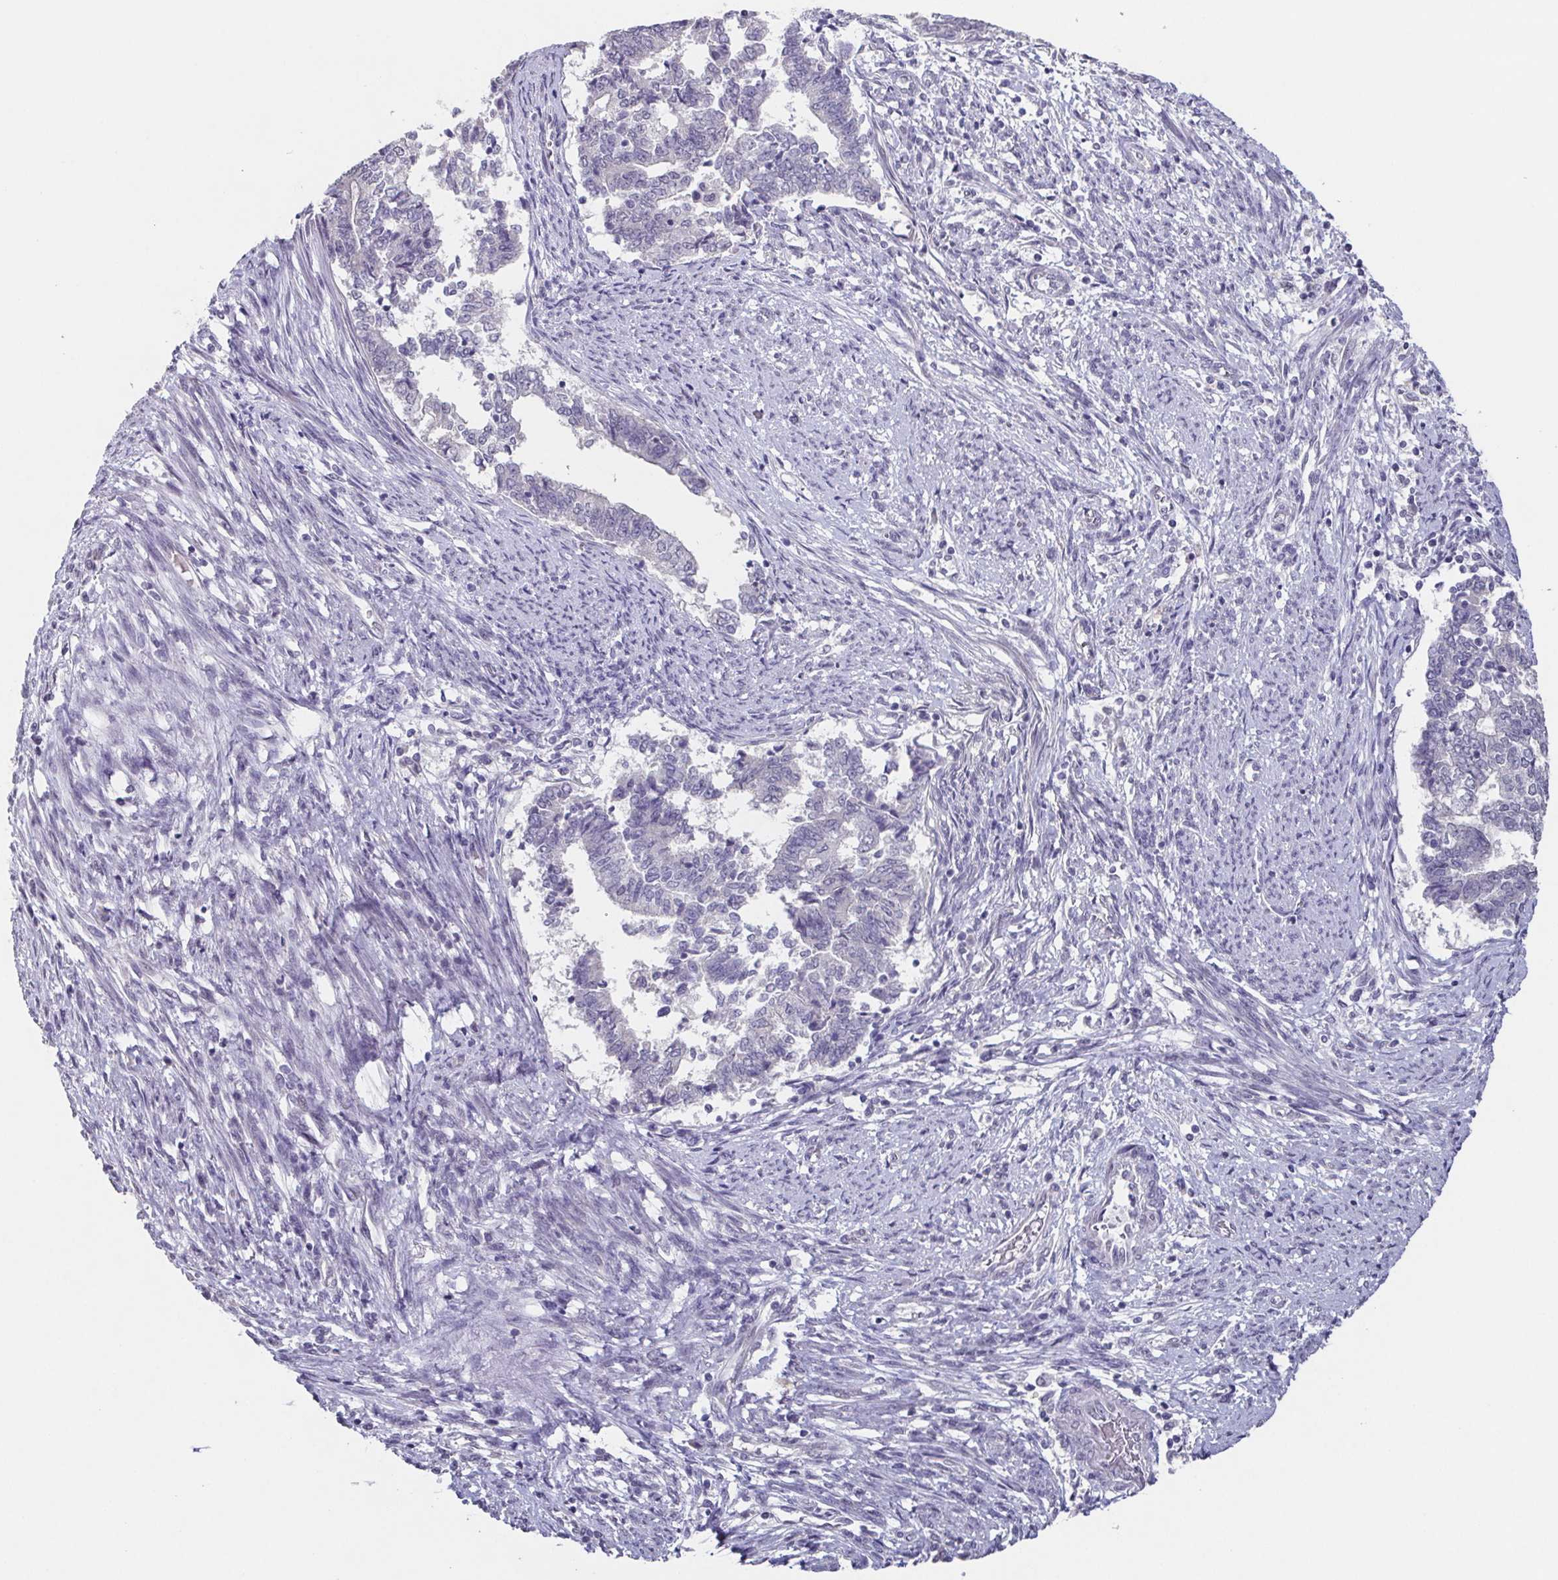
{"staining": {"intensity": "negative", "quantity": "none", "location": "none"}, "tissue": "endometrial cancer", "cell_type": "Tumor cells", "image_type": "cancer", "snomed": [{"axis": "morphology", "description": "Adenocarcinoma, NOS"}, {"axis": "topography", "description": "Endometrium"}], "caption": "Photomicrograph shows no protein expression in tumor cells of endometrial cancer tissue.", "gene": "GHRL", "patient": {"sex": "female", "age": 65}}